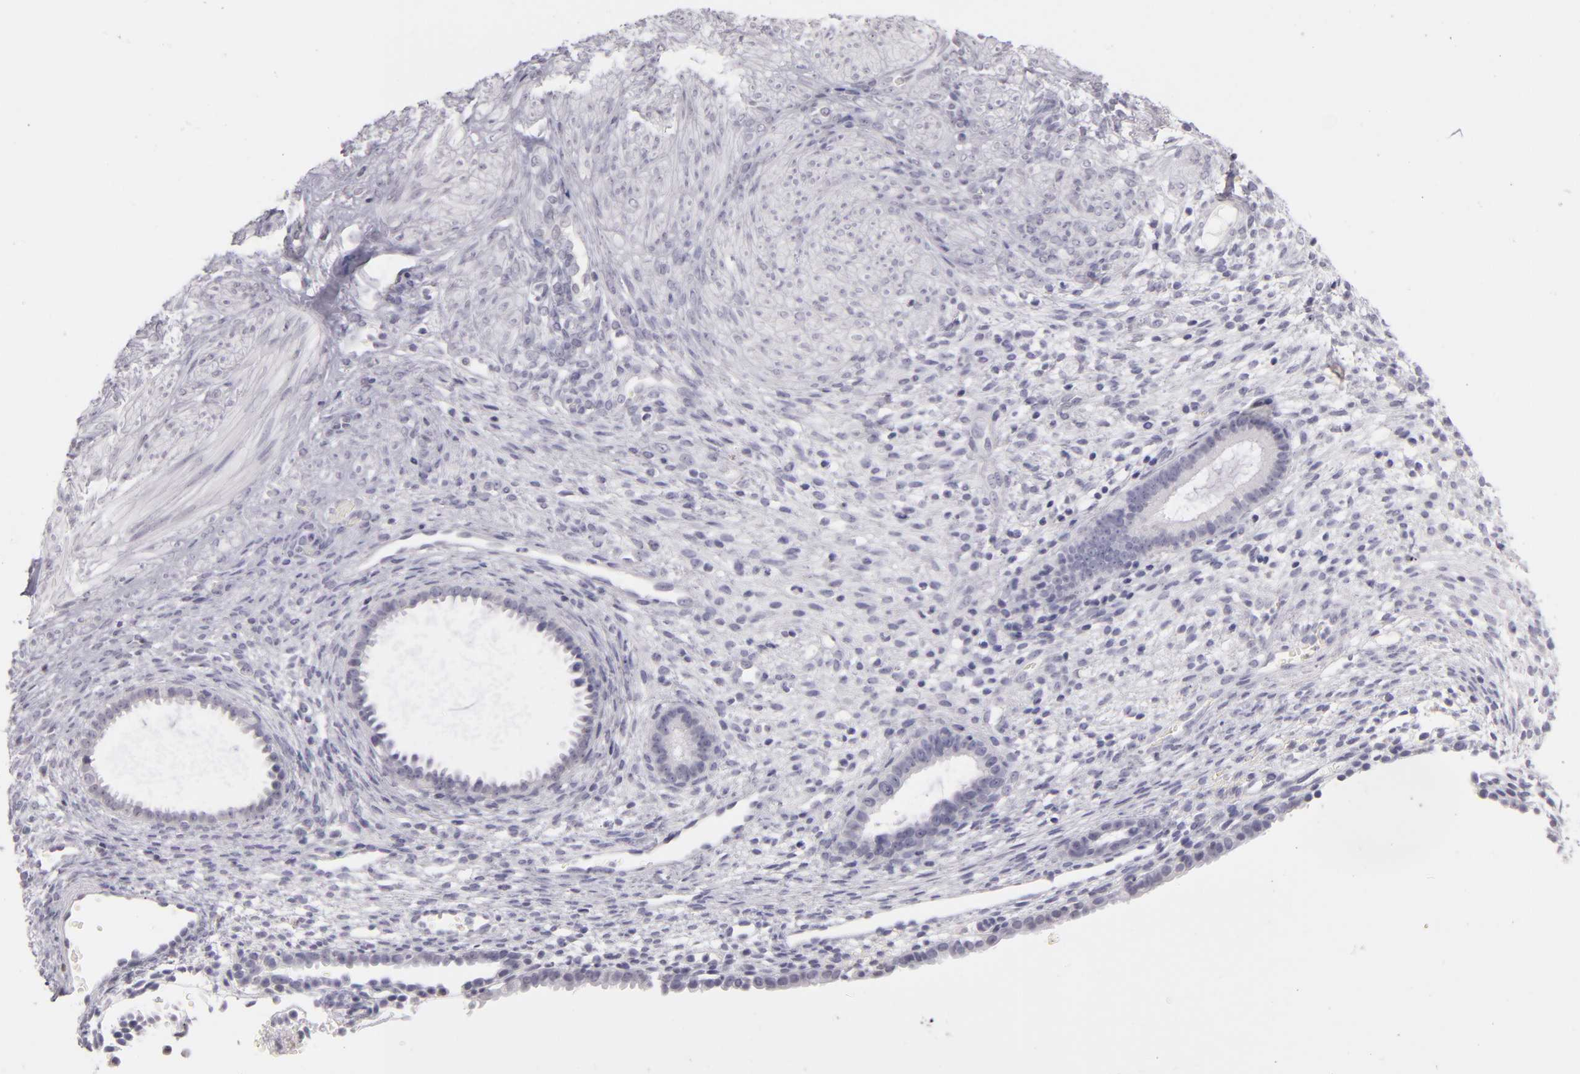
{"staining": {"intensity": "negative", "quantity": "none", "location": "none"}, "tissue": "endometrium", "cell_type": "Cells in endometrial stroma", "image_type": "normal", "snomed": [{"axis": "morphology", "description": "Normal tissue, NOS"}, {"axis": "topography", "description": "Endometrium"}], "caption": "The IHC histopathology image has no significant positivity in cells in endometrial stroma of endometrium.", "gene": "CD40", "patient": {"sex": "female", "age": 72}}